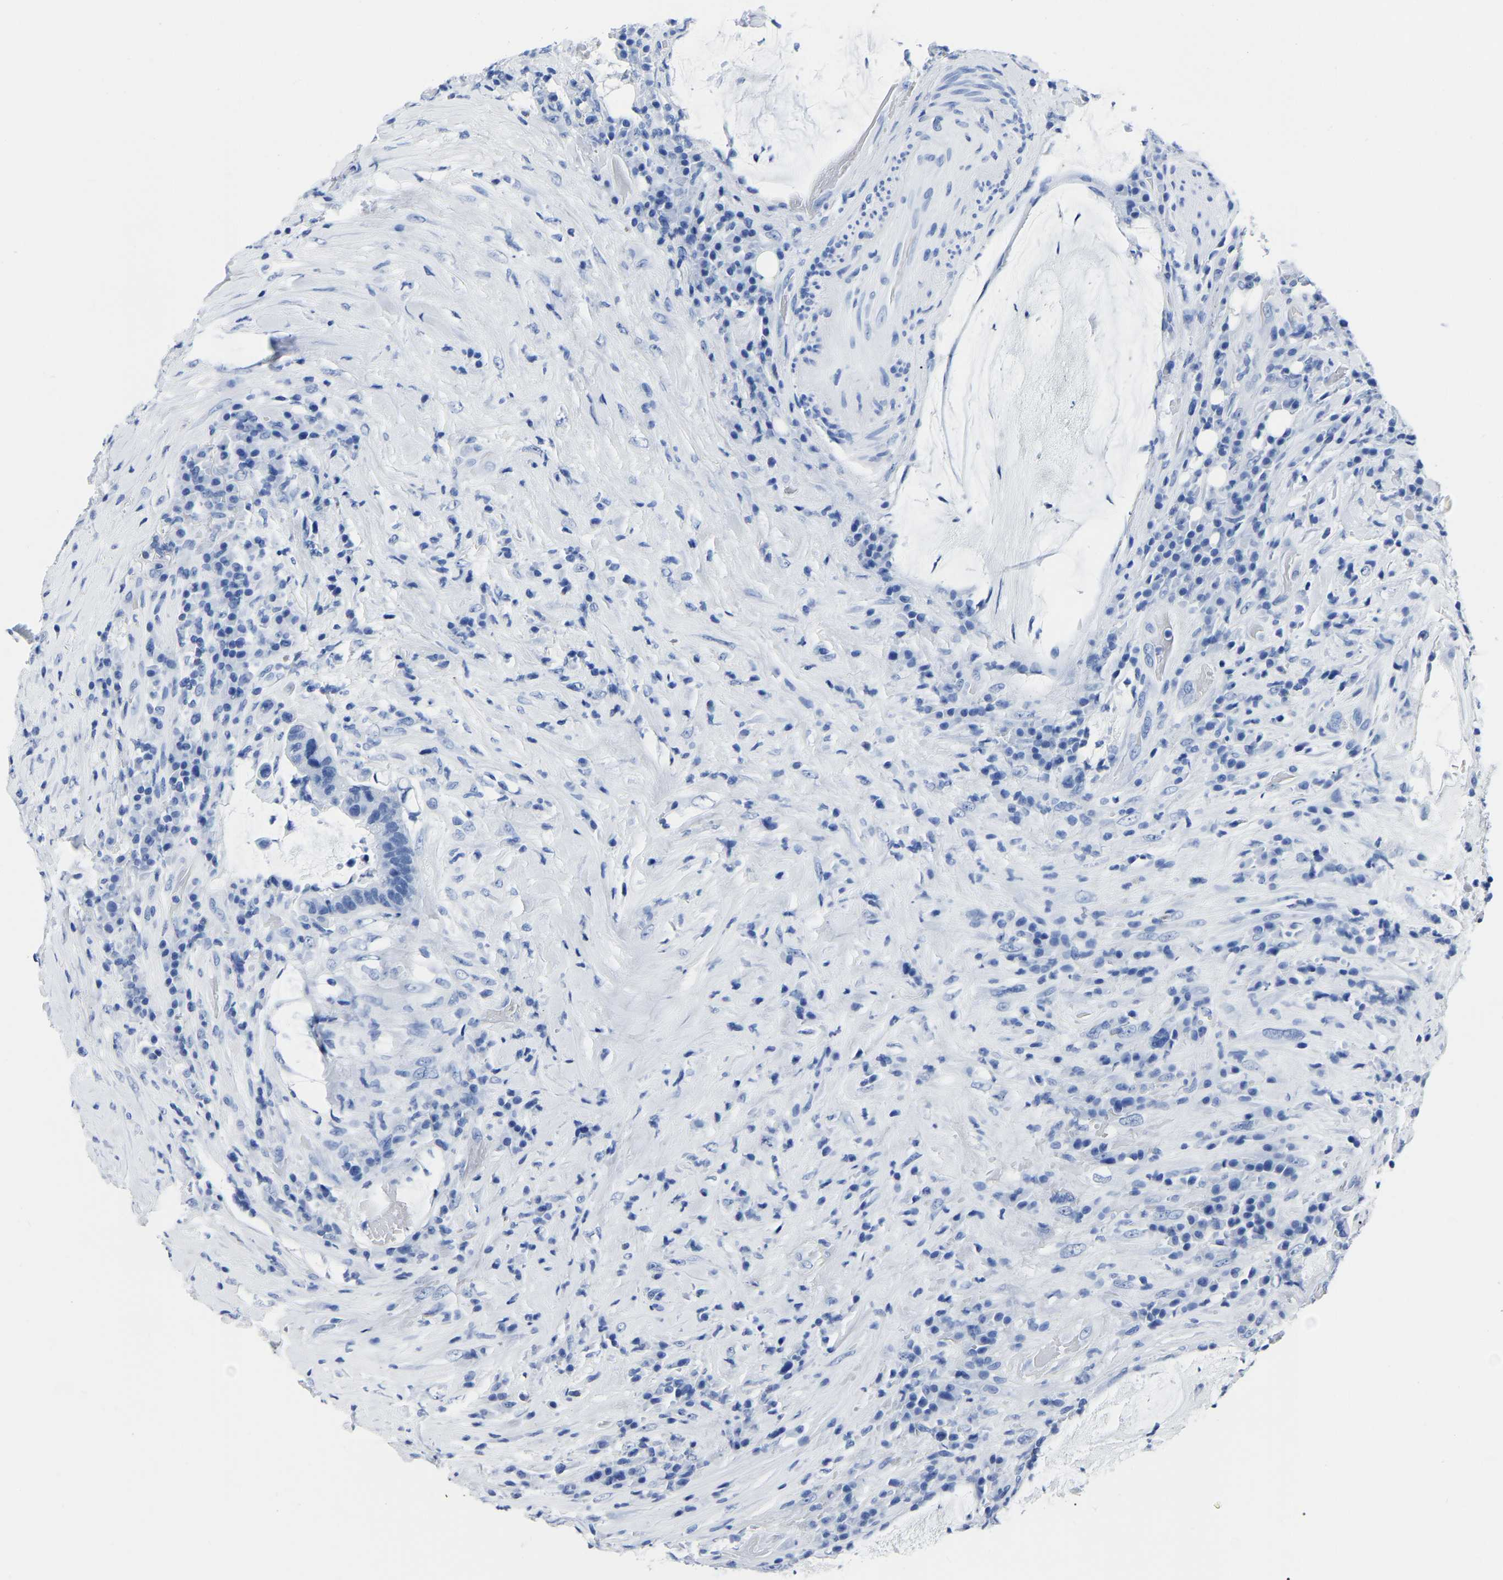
{"staining": {"intensity": "negative", "quantity": "none", "location": "none"}, "tissue": "colorectal cancer", "cell_type": "Tumor cells", "image_type": "cancer", "snomed": [{"axis": "morphology", "description": "Adenocarcinoma, NOS"}, {"axis": "topography", "description": "Rectum"}], "caption": "A histopathology image of colorectal cancer (adenocarcinoma) stained for a protein demonstrates no brown staining in tumor cells.", "gene": "IMPG2", "patient": {"sex": "female", "age": 89}}